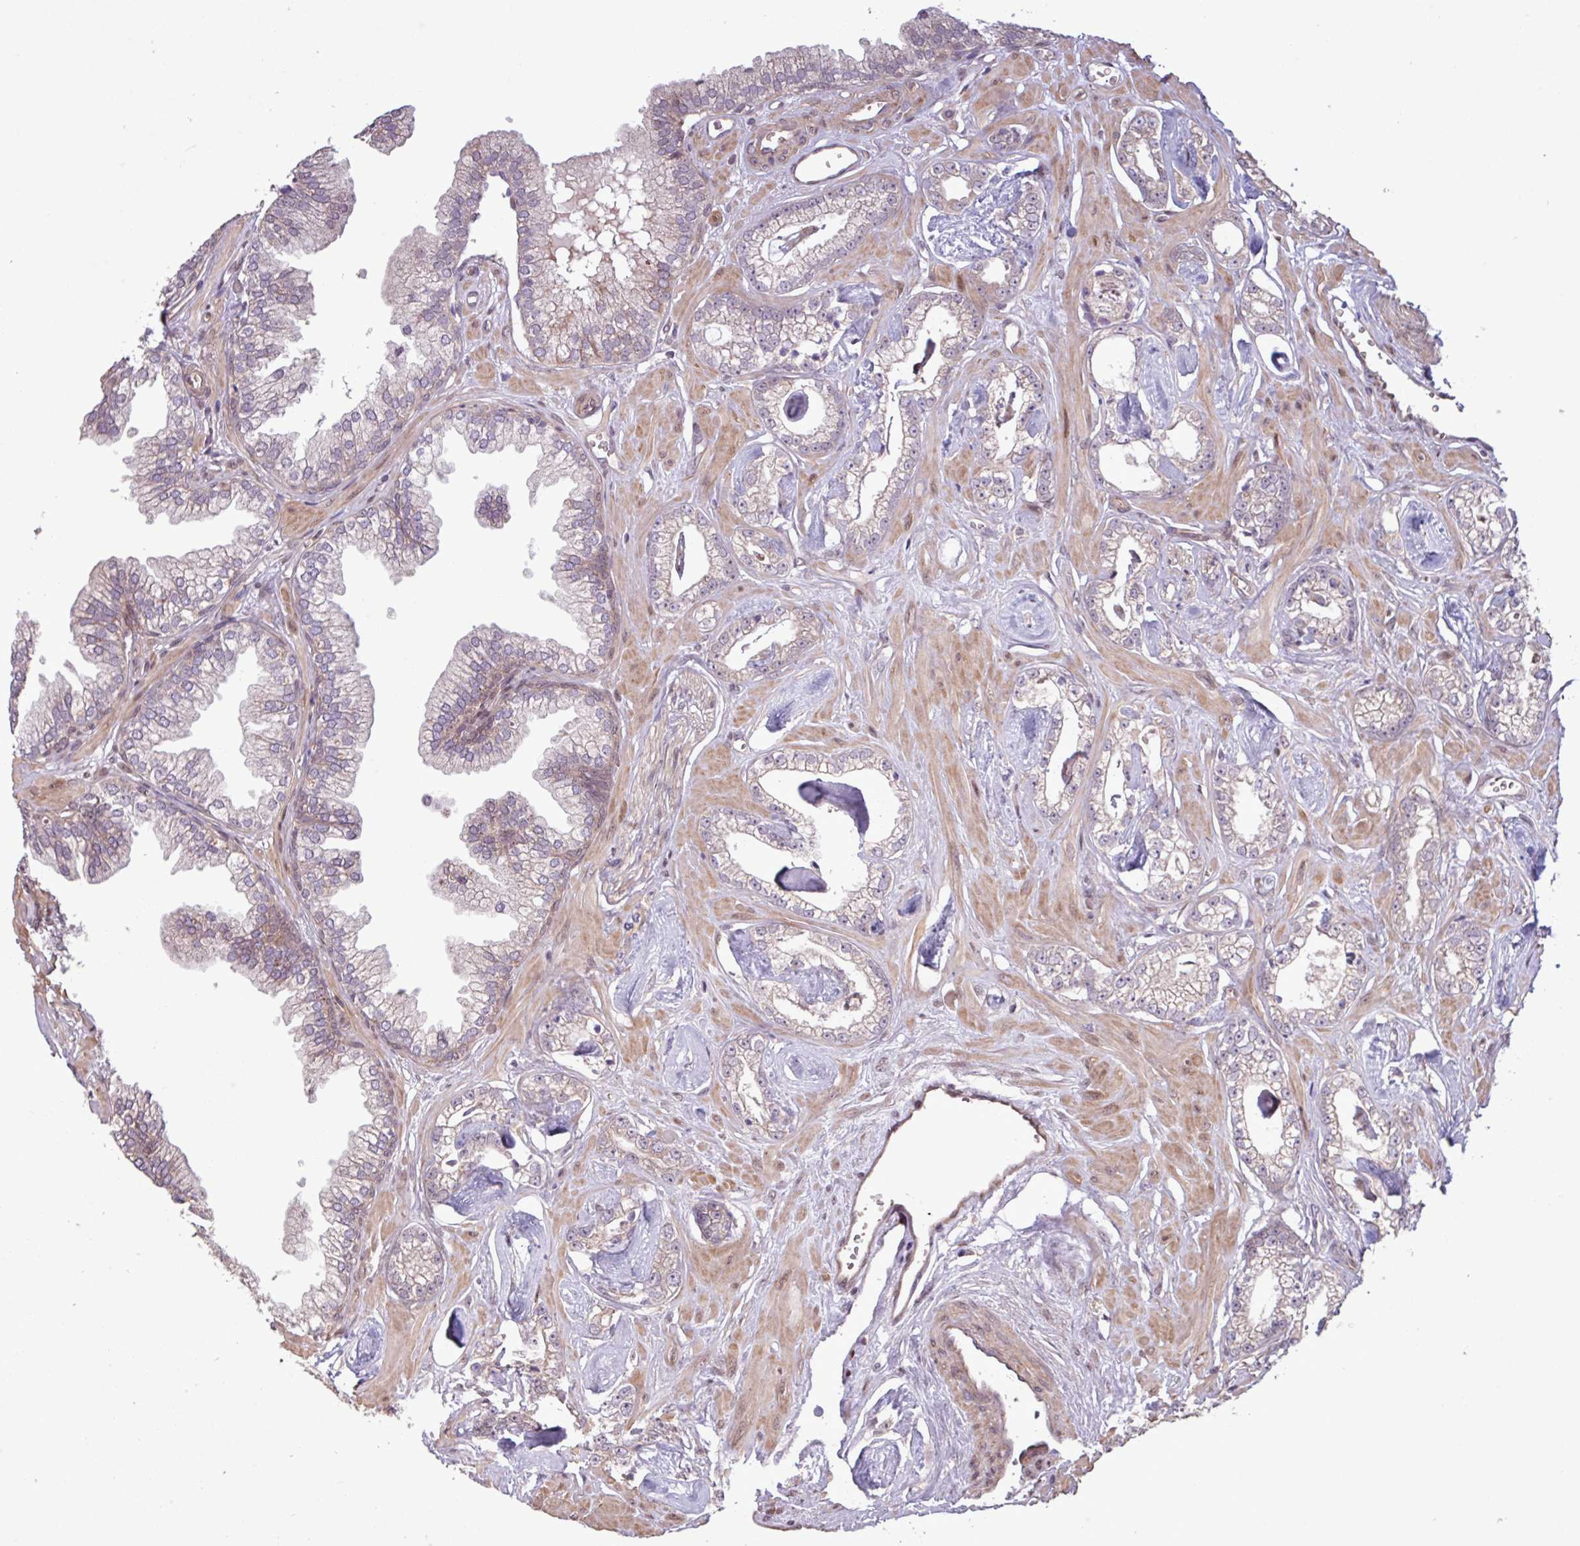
{"staining": {"intensity": "weak", "quantity": "<25%", "location": "cytoplasmic/membranous"}, "tissue": "prostate cancer", "cell_type": "Tumor cells", "image_type": "cancer", "snomed": [{"axis": "morphology", "description": "Adenocarcinoma, Low grade"}, {"axis": "topography", "description": "Prostate"}], "caption": "An immunohistochemistry micrograph of prostate low-grade adenocarcinoma is shown. There is no staining in tumor cells of prostate low-grade adenocarcinoma.", "gene": "PDPR", "patient": {"sex": "male", "age": 60}}